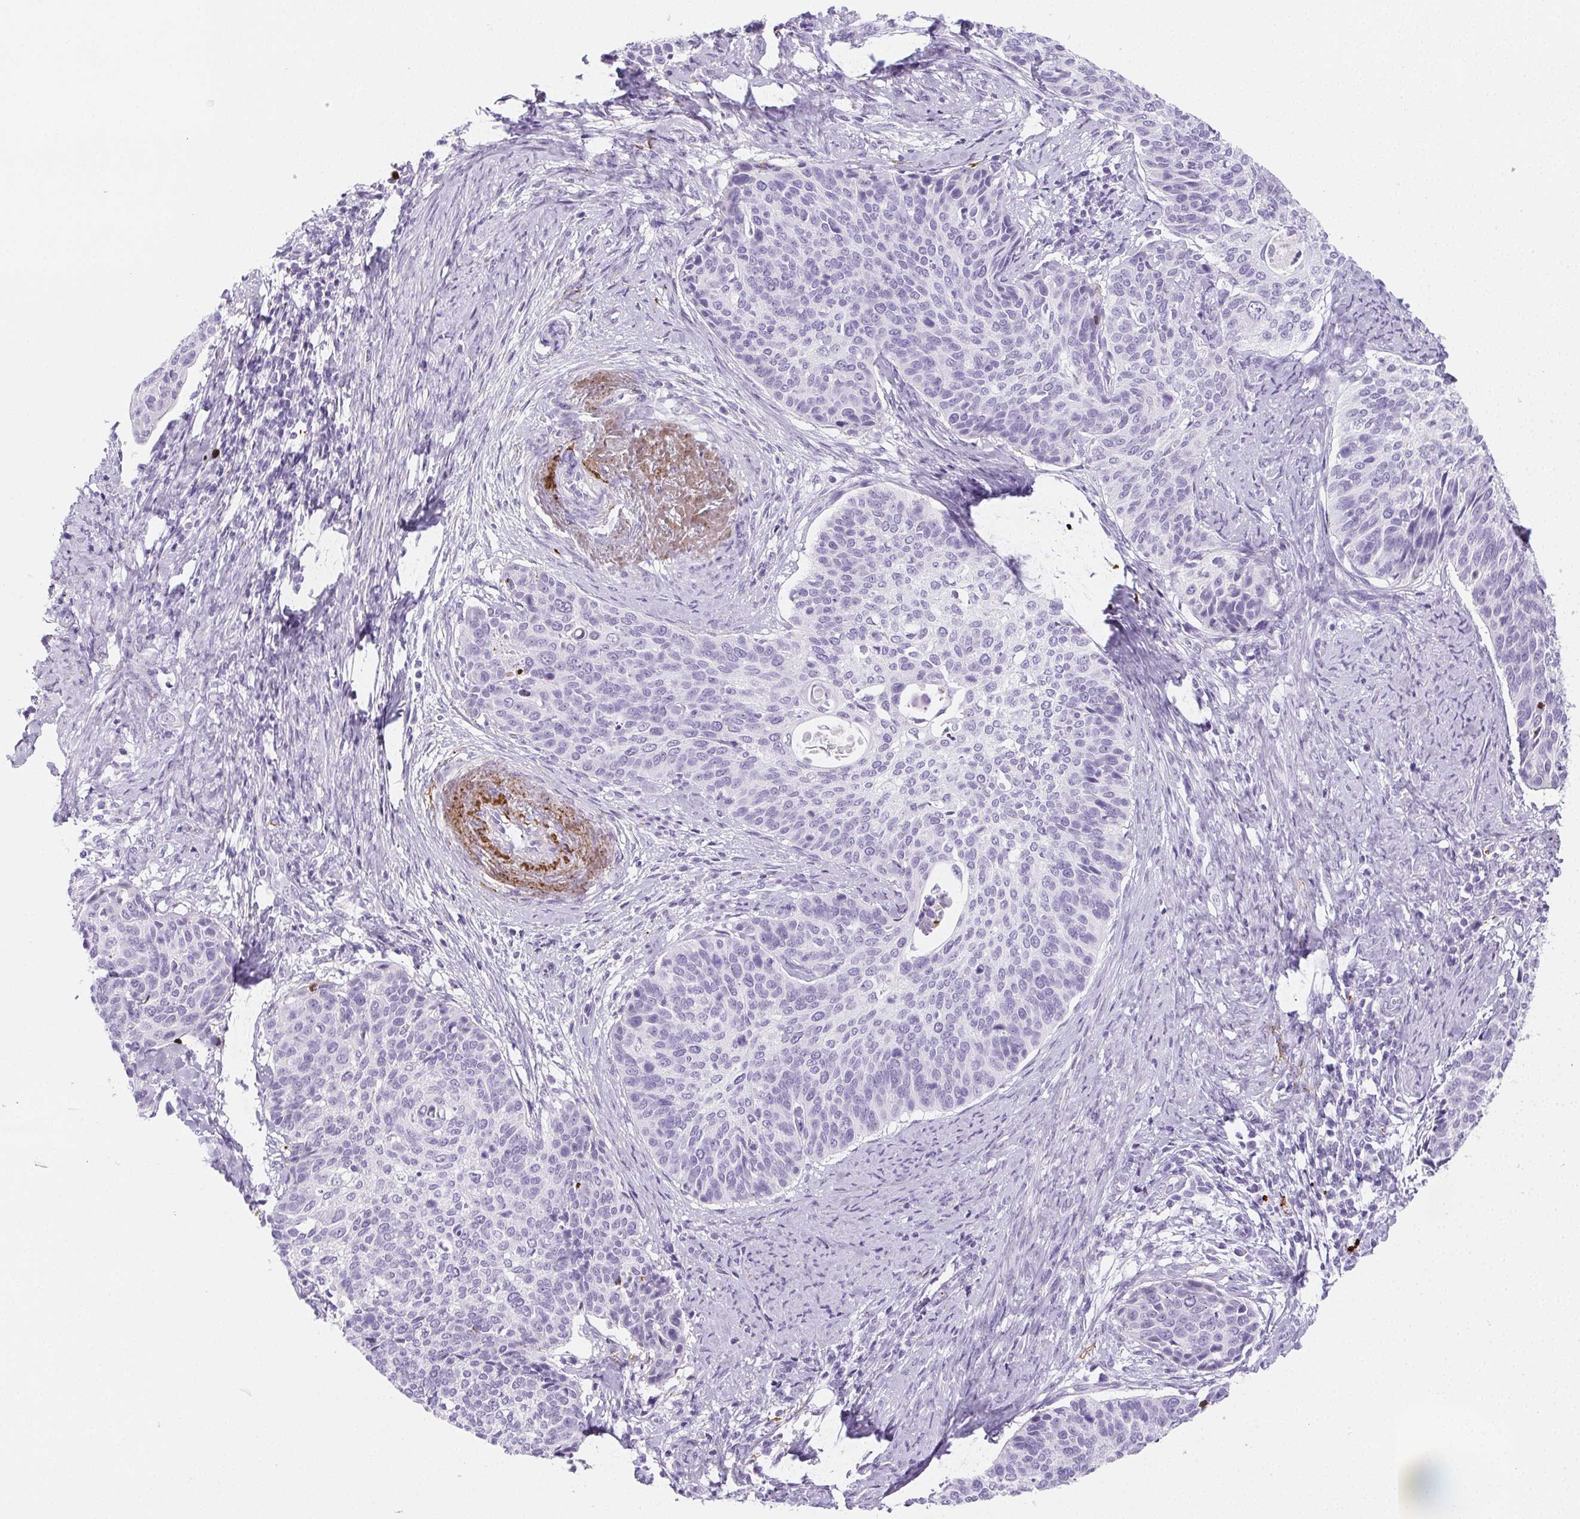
{"staining": {"intensity": "negative", "quantity": "none", "location": "none"}, "tissue": "cervical cancer", "cell_type": "Tumor cells", "image_type": "cancer", "snomed": [{"axis": "morphology", "description": "Squamous cell carcinoma, NOS"}, {"axis": "topography", "description": "Cervix"}], "caption": "Human squamous cell carcinoma (cervical) stained for a protein using immunohistochemistry (IHC) demonstrates no staining in tumor cells.", "gene": "VTN", "patient": {"sex": "female", "age": 69}}